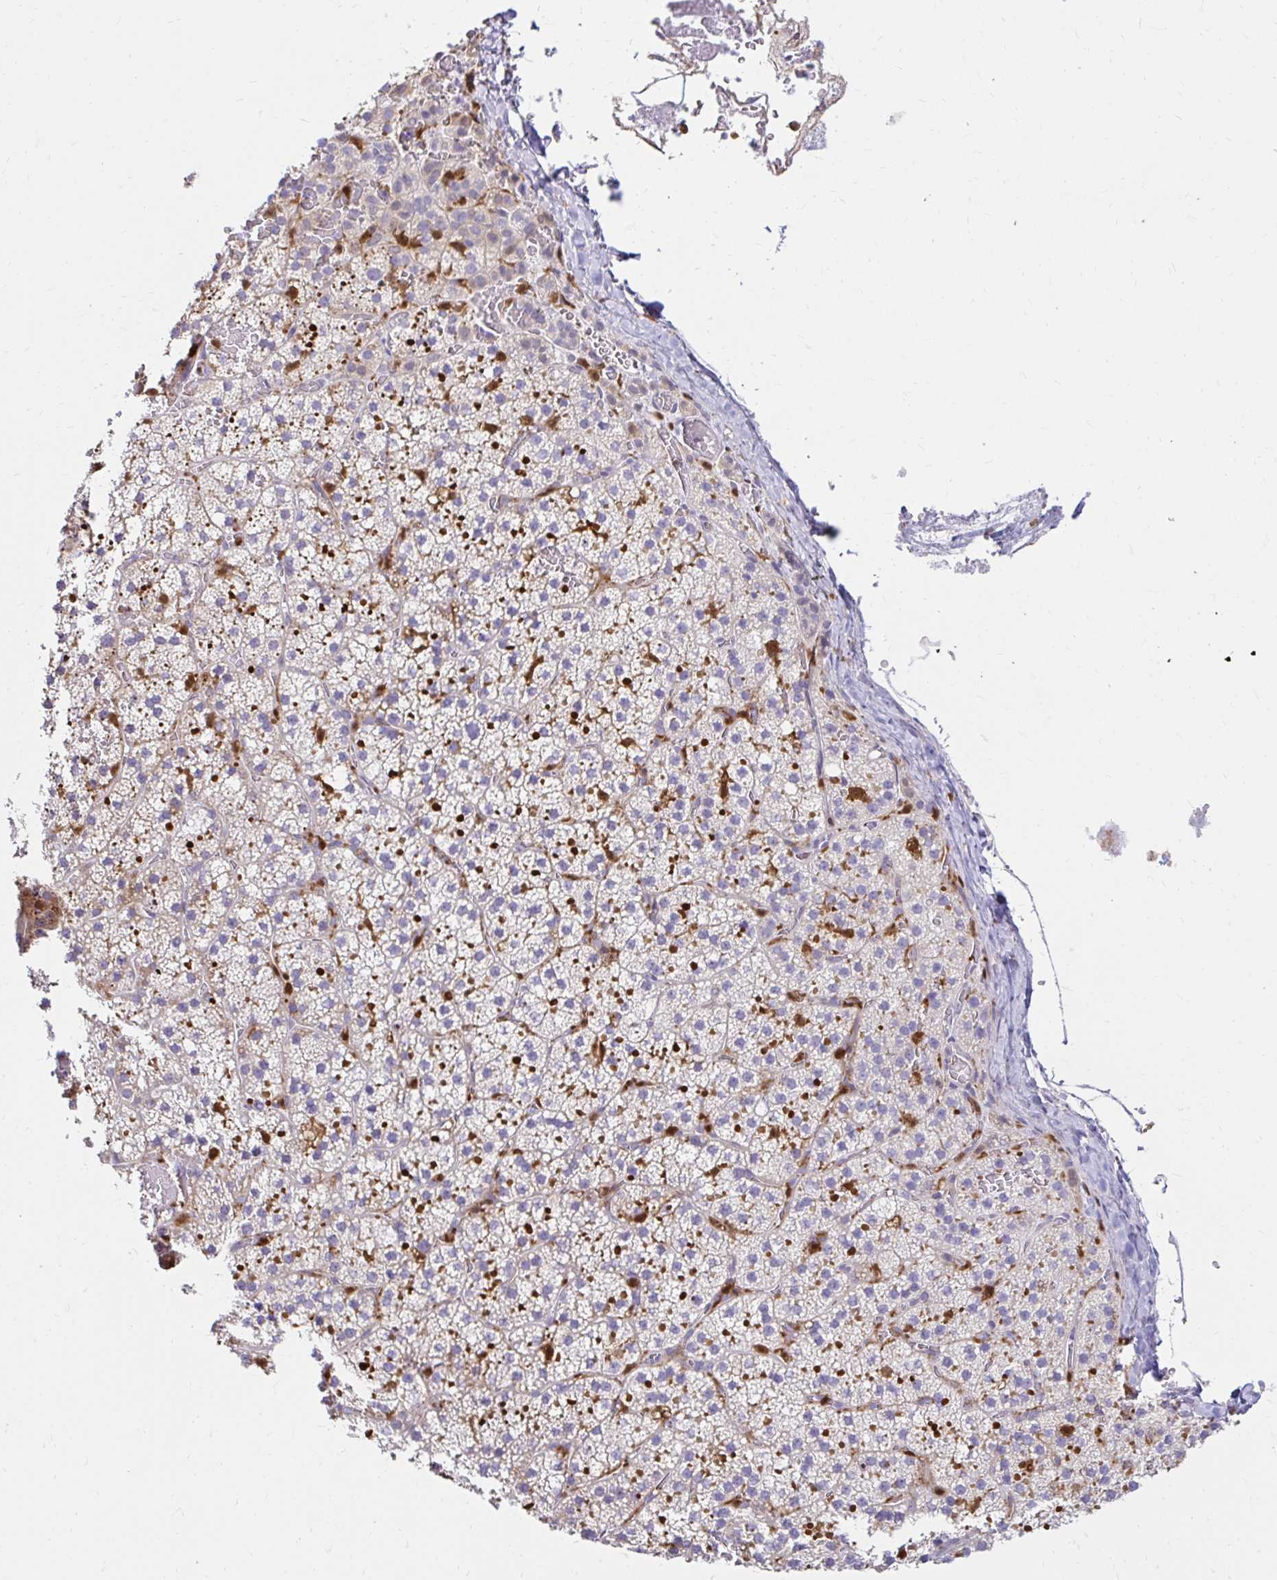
{"staining": {"intensity": "negative", "quantity": "none", "location": "none"}, "tissue": "adrenal gland", "cell_type": "Glandular cells", "image_type": "normal", "snomed": [{"axis": "morphology", "description": "Normal tissue, NOS"}, {"axis": "topography", "description": "Adrenal gland"}], "caption": "A high-resolution photomicrograph shows IHC staining of benign adrenal gland, which exhibits no significant staining in glandular cells. The staining is performed using DAB (3,3'-diaminobenzidine) brown chromogen with nuclei counter-stained in using hematoxylin.", "gene": "PYCARD", "patient": {"sex": "male", "age": 53}}